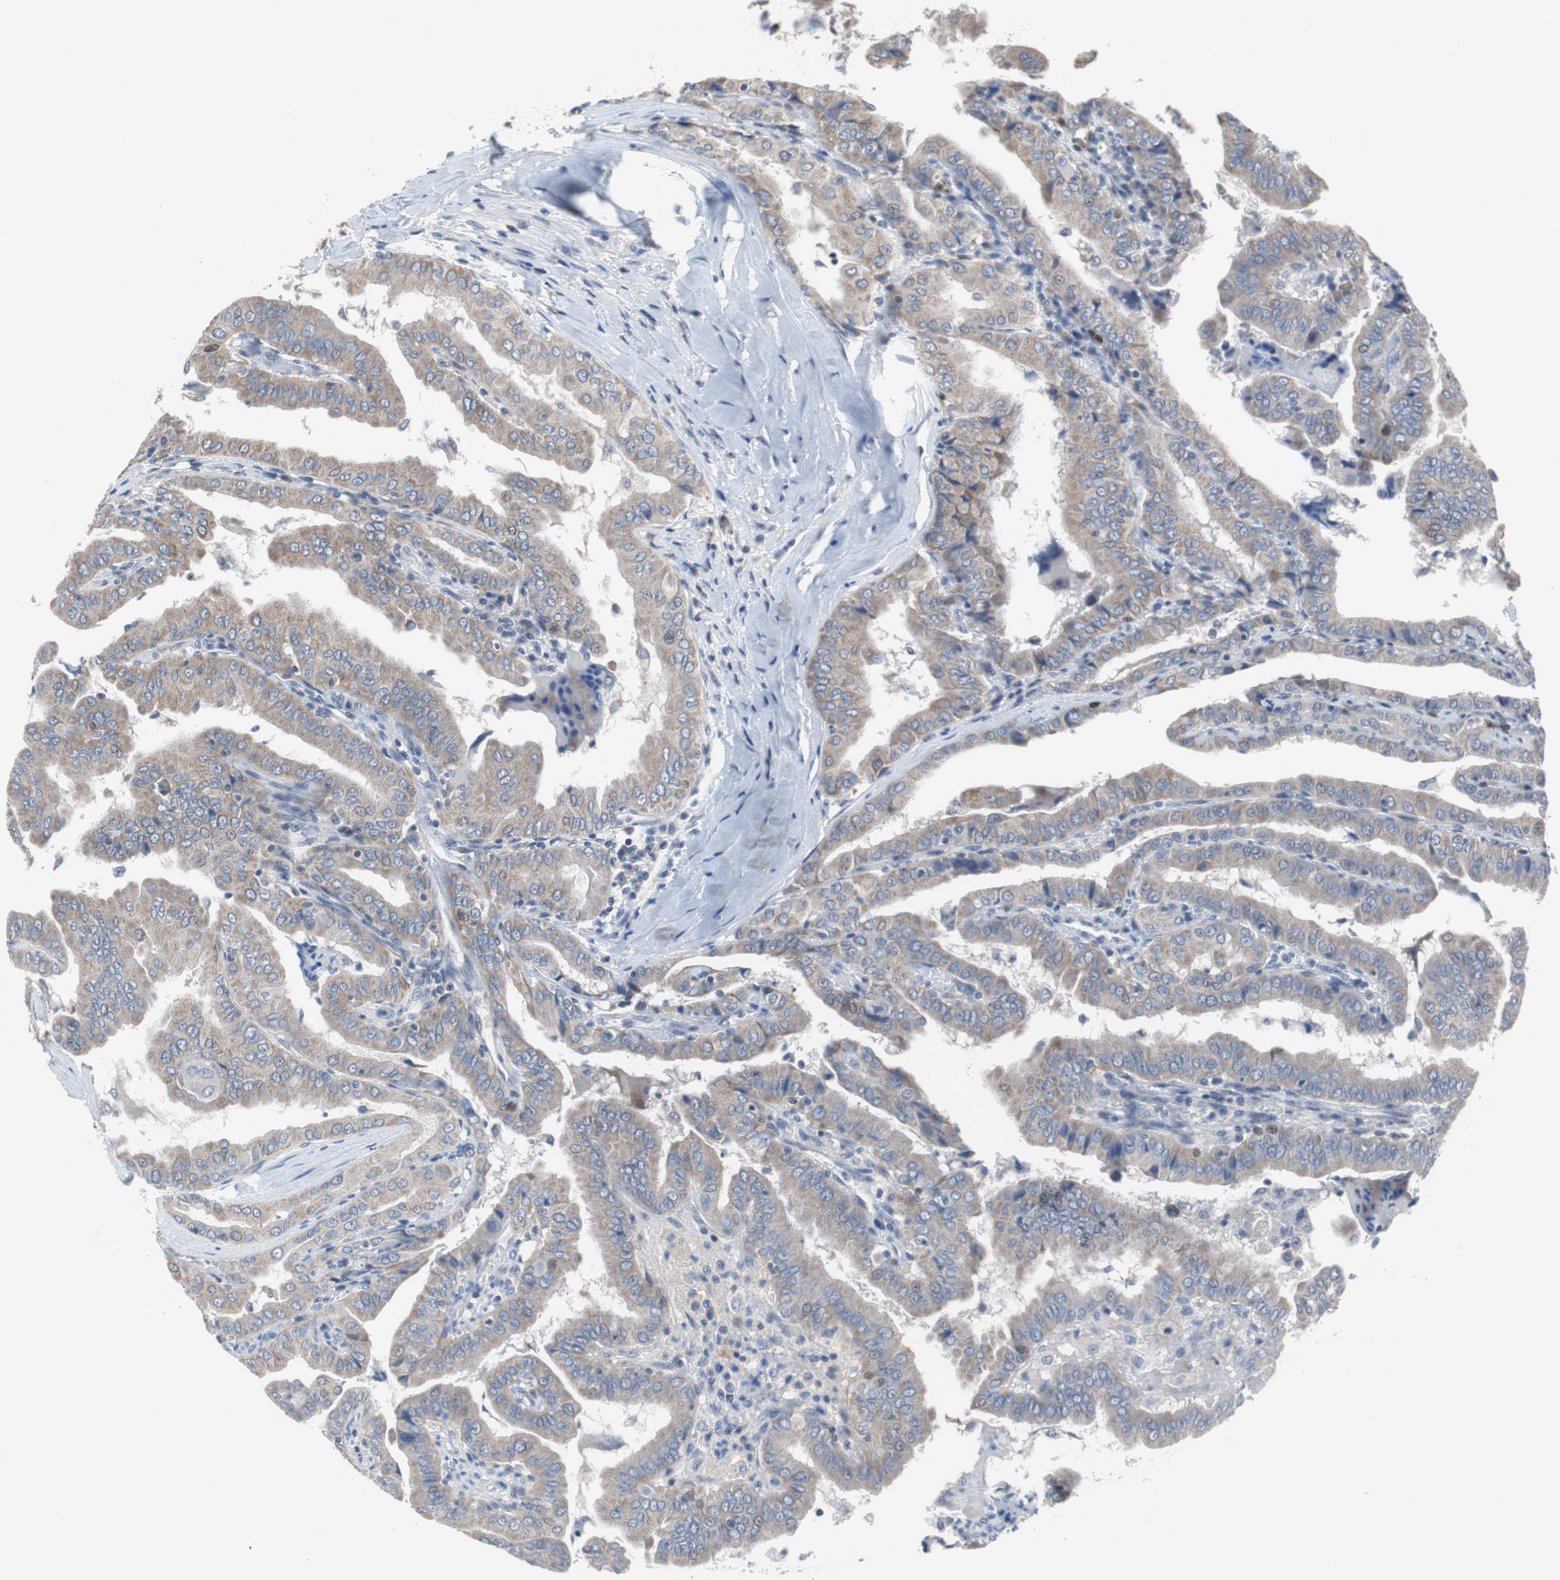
{"staining": {"intensity": "weak", "quantity": ">75%", "location": "cytoplasmic/membranous"}, "tissue": "thyroid cancer", "cell_type": "Tumor cells", "image_type": "cancer", "snomed": [{"axis": "morphology", "description": "Papillary adenocarcinoma, NOS"}, {"axis": "topography", "description": "Thyroid gland"}], "caption": "A high-resolution photomicrograph shows immunohistochemistry staining of thyroid cancer, which shows weak cytoplasmic/membranous positivity in about >75% of tumor cells. Ihc stains the protein in brown and the nuclei are stained blue.", "gene": "TP63", "patient": {"sex": "male", "age": 33}}